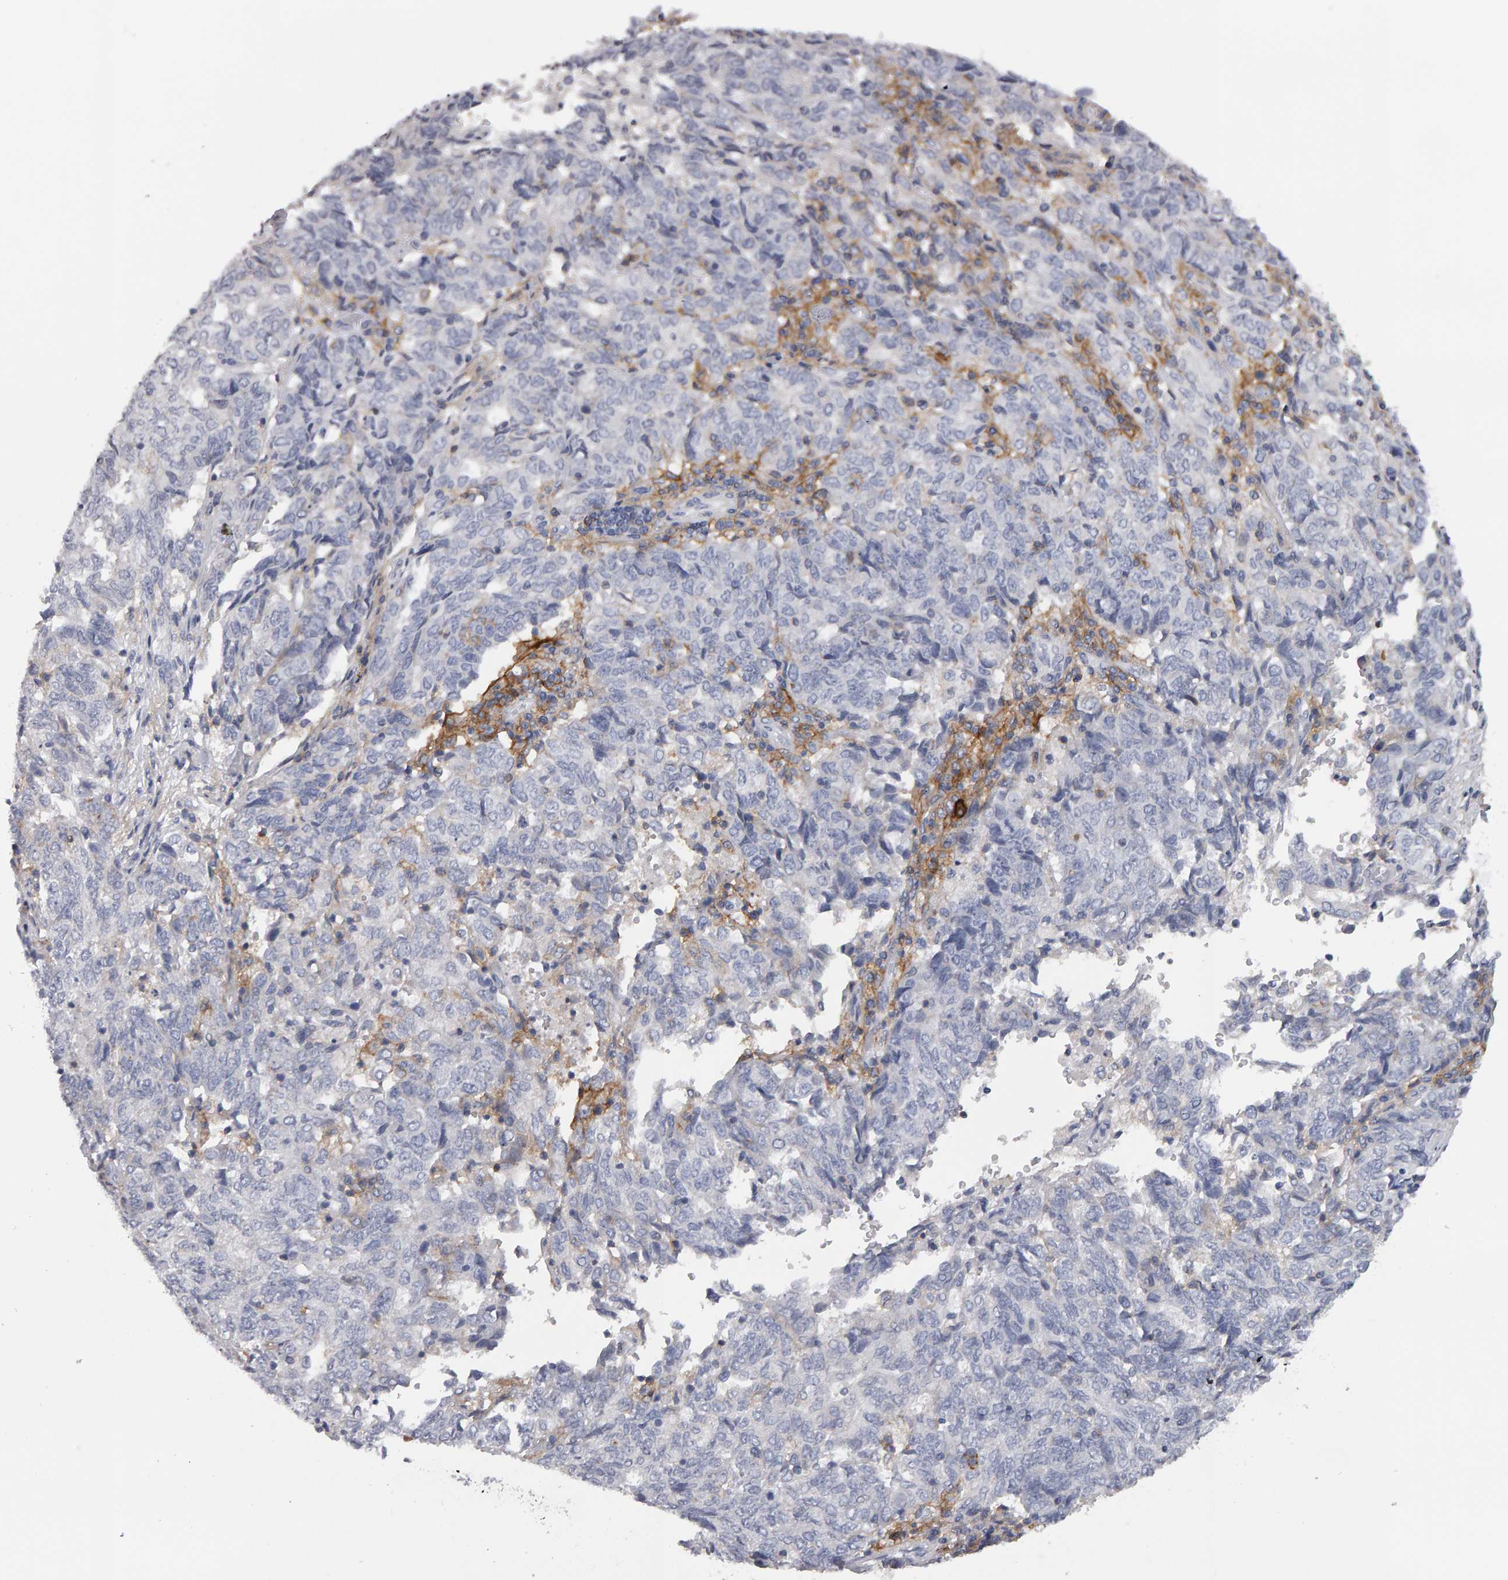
{"staining": {"intensity": "negative", "quantity": "none", "location": "none"}, "tissue": "endometrial cancer", "cell_type": "Tumor cells", "image_type": "cancer", "snomed": [{"axis": "morphology", "description": "Adenocarcinoma, NOS"}, {"axis": "topography", "description": "Endometrium"}], "caption": "Histopathology image shows no protein staining in tumor cells of endometrial adenocarcinoma tissue. (DAB (3,3'-diaminobenzidine) immunohistochemistry visualized using brightfield microscopy, high magnification).", "gene": "CD38", "patient": {"sex": "female", "age": 80}}